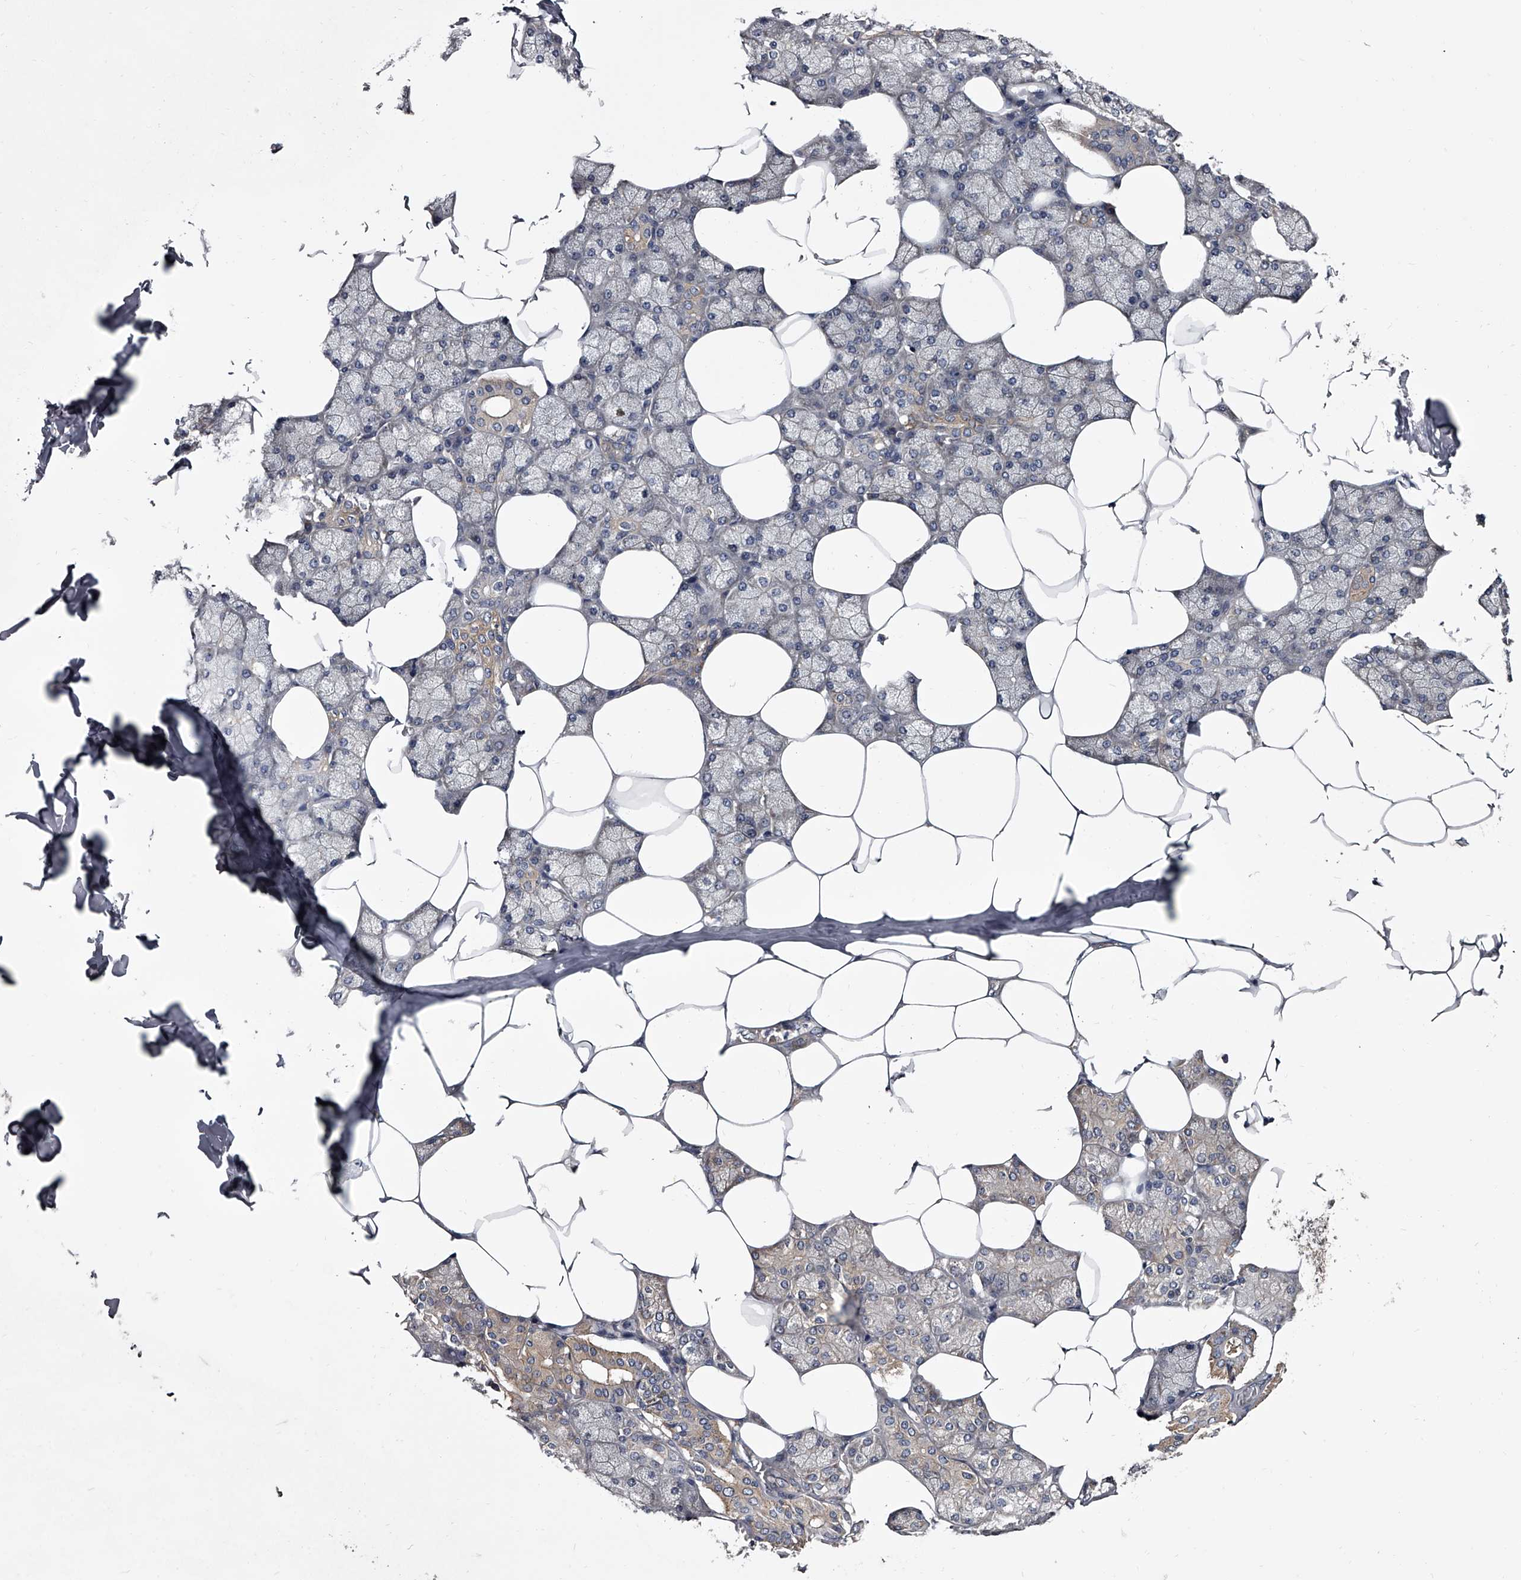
{"staining": {"intensity": "weak", "quantity": "25%-75%", "location": "cytoplasmic/membranous"}, "tissue": "salivary gland", "cell_type": "Glandular cells", "image_type": "normal", "snomed": [{"axis": "morphology", "description": "Normal tissue, NOS"}, {"axis": "topography", "description": "Salivary gland"}], "caption": "Immunohistochemistry (DAB) staining of benign salivary gland exhibits weak cytoplasmic/membranous protein positivity in about 25%-75% of glandular cells.", "gene": "GAPVD1", "patient": {"sex": "male", "age": 62}}